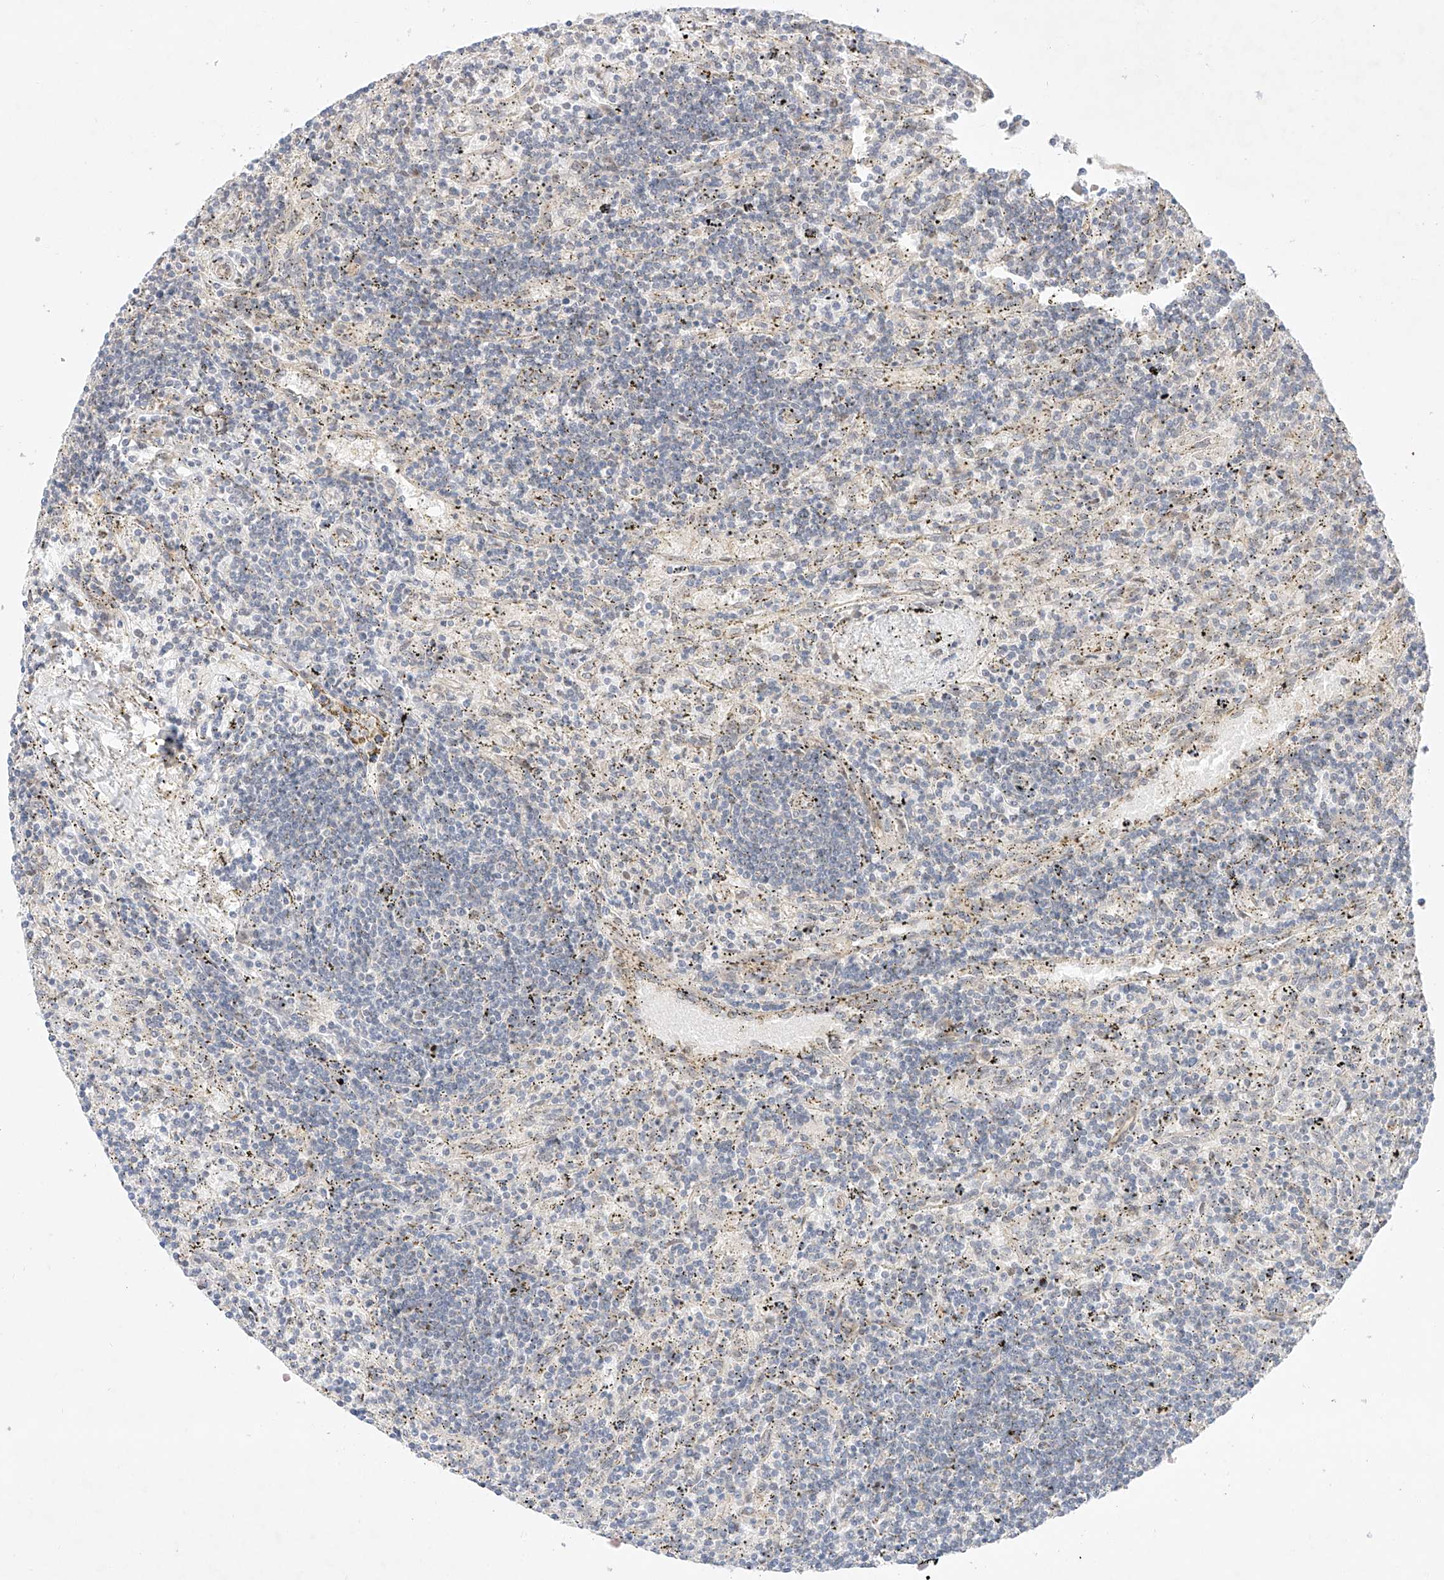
{"staining": {"intensity": "negative", "quantity": "none", "location": "none"}, "tissue": "lymphoma", "cell_type": "Tumor cells", "image_type": "cancer", "snomed": [{"axis": "morphology", "description": "Malignant lymphoma, non-Hodgkin's type, Low grade"}, {"axis": "topography", "description": "Spleen"}], "caption": "DAB immunohistochemical staining of human low-grade malignant lymphoma, non-Hodgkin's type exhibits no significant staining in tumor cells.", "gene": "IL22RA2", "patient": {"sex": "male", "age": 76}}